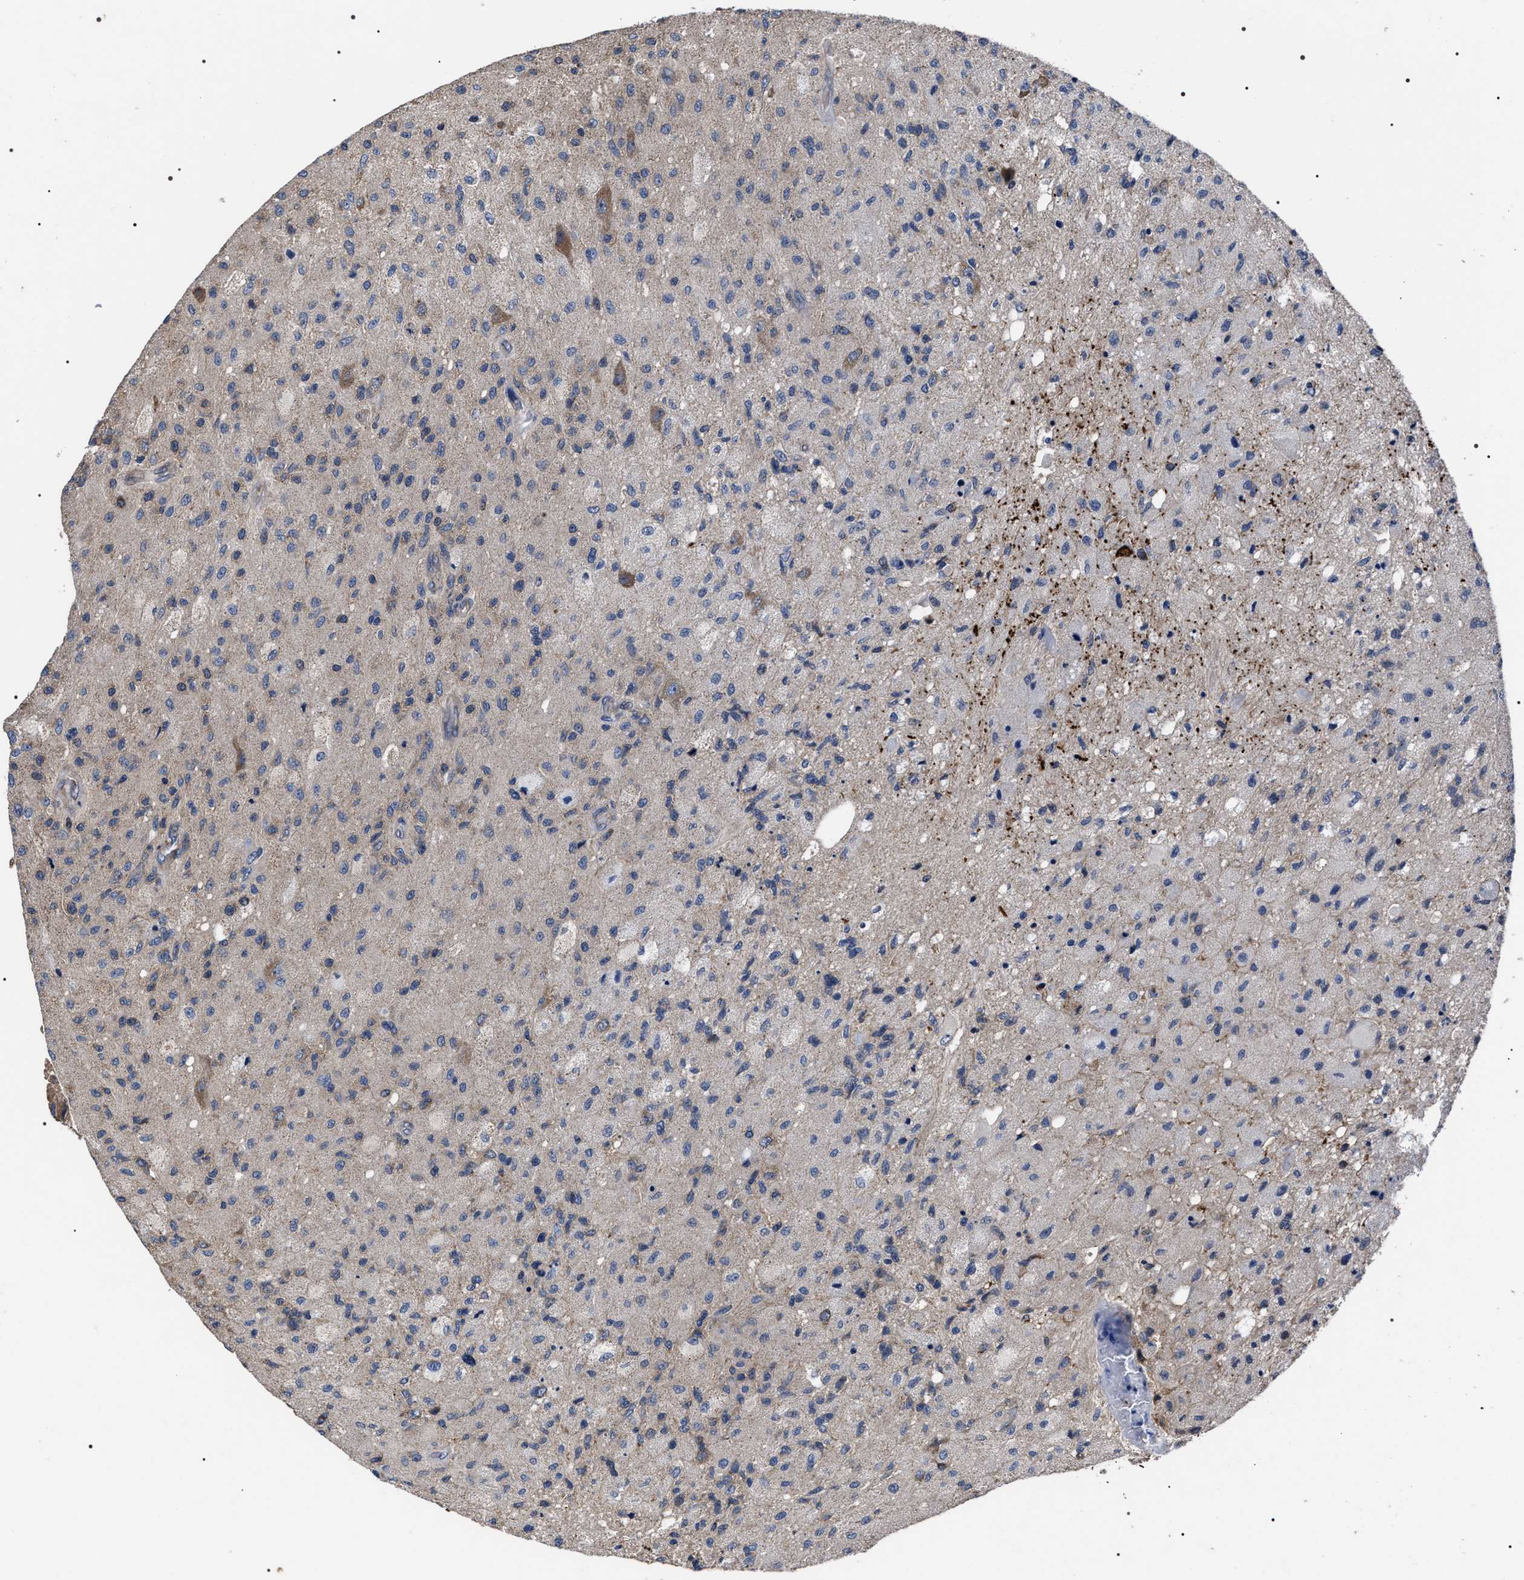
{"staining": {"intensity": "negative", "quantity": "none", "location": "none"}, "tissue": "glioma", "cell_type": "Tumor cells", "image_type": "cancer", "snomed": [{"axis": "morphology", "description": "Normal tissue, NOS"}, {"axis": "morphology", "description": "Glioma, malignant, High grade"}, {"axis": "topography", "description": "Cerebral cortex"}], "caption": "Human malignant high-grade glioma stained for a protein using immunohistochemistry (IHC) reveals no staining in tumor cells.", "gene": "MIS18A", "patient": {"sex": "male", "age": 77}}